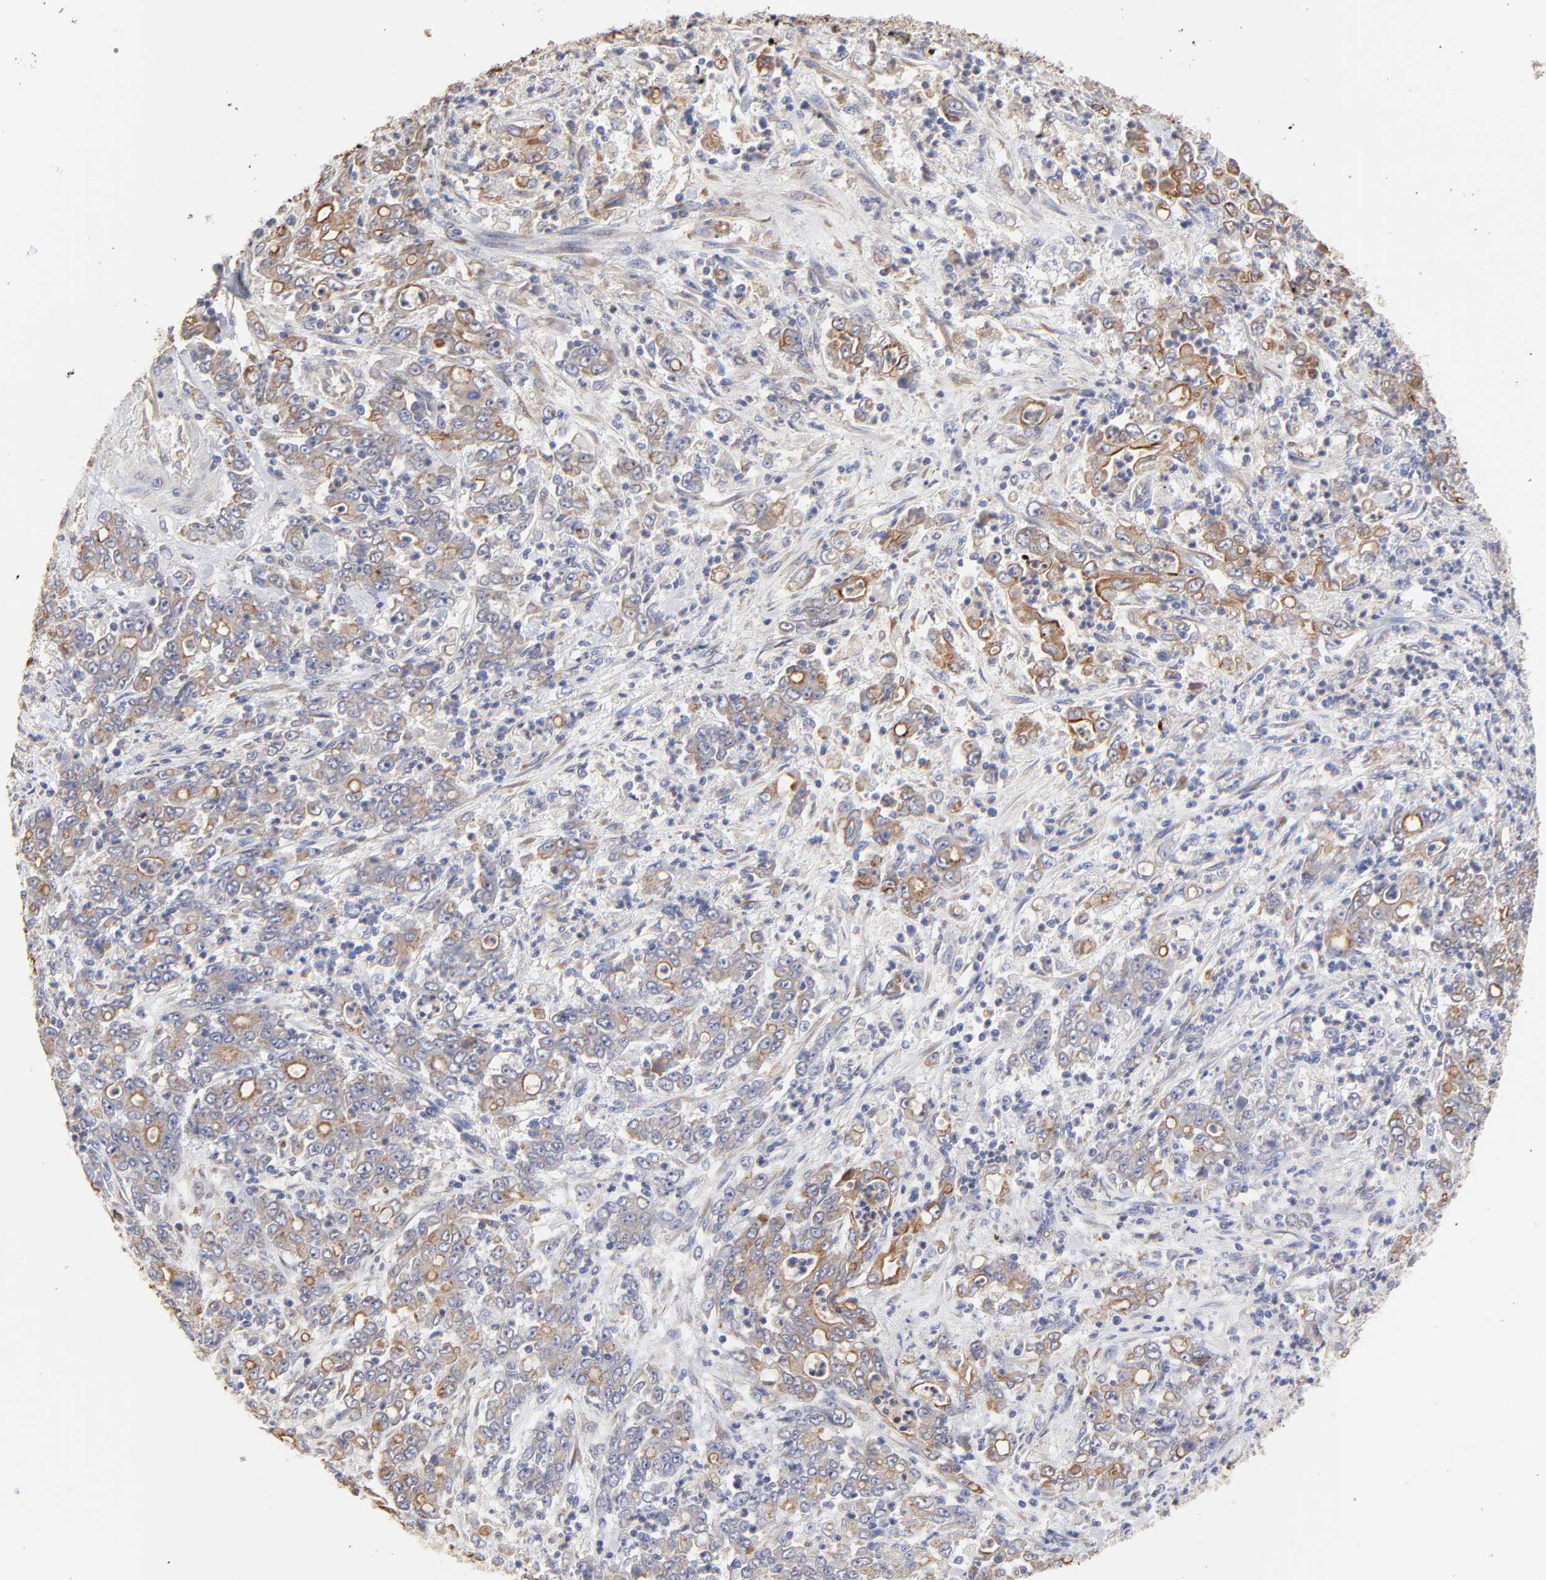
{"staining": {"intensity": "weak", "quantity": "25%-75%", "location": "cytoplasmic/membranous"}, "tissue": "stomach cancer", "cell_type": "Tumor cells", "image_type": "cancer", "snomed": [{"axis": "morphology", "description": "Adenocarcinoma, NOS"}, {"axis": "topography", "description": "Stomach, lower"}], "caption": "Stomach cancer (adenocarcinoma) tissue demonstrates weak cytoplasmic/membranous expression in approximately 25%-75% of tumor cells", "gene": "LRCH2", "patient": {"sex": "female", "age": 71}}